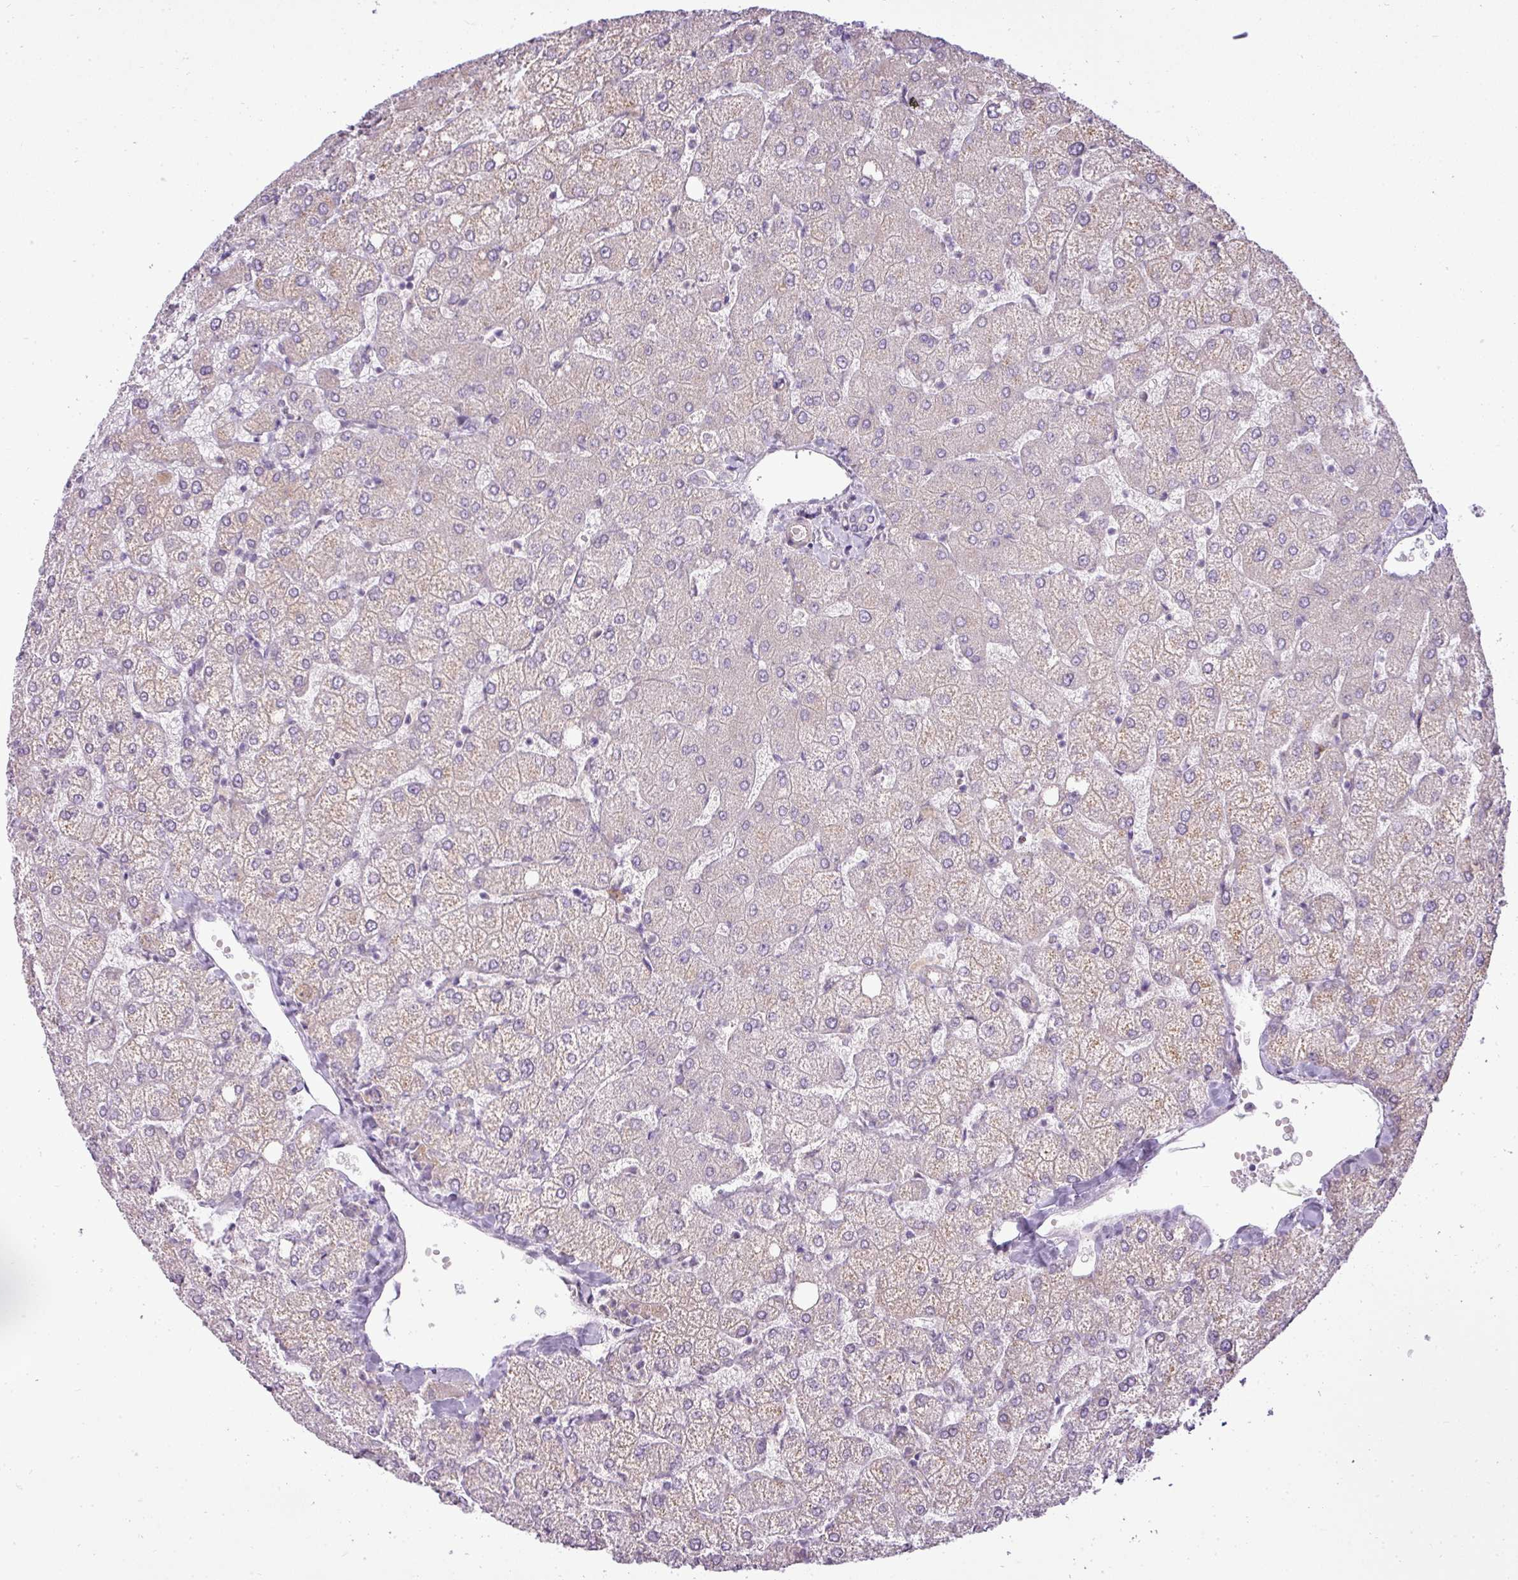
{"staining": {"intensity": "negative", "quantity": "none", "location": "none"}, "tissue": "liver", "cell_type": "Cholangiocytes", "image_type": "normal", "snomed": [{"axis": "morphology", "description": "Normal tissue, NOS"}, {"axis": "topography", "description": "Liver"}], "caption": "IHC of benign human liver demonstrates no staining in cholangiocytes. (Stains: DAB (3,3'-diaminobenzidine) immunohistochemistry (IHC) with hematoxylin counter stain, Microscopy: brightfield microscopy at high magnification).", "gene": "PDRG1", "patient": {"sex": "female", "age": 54}}